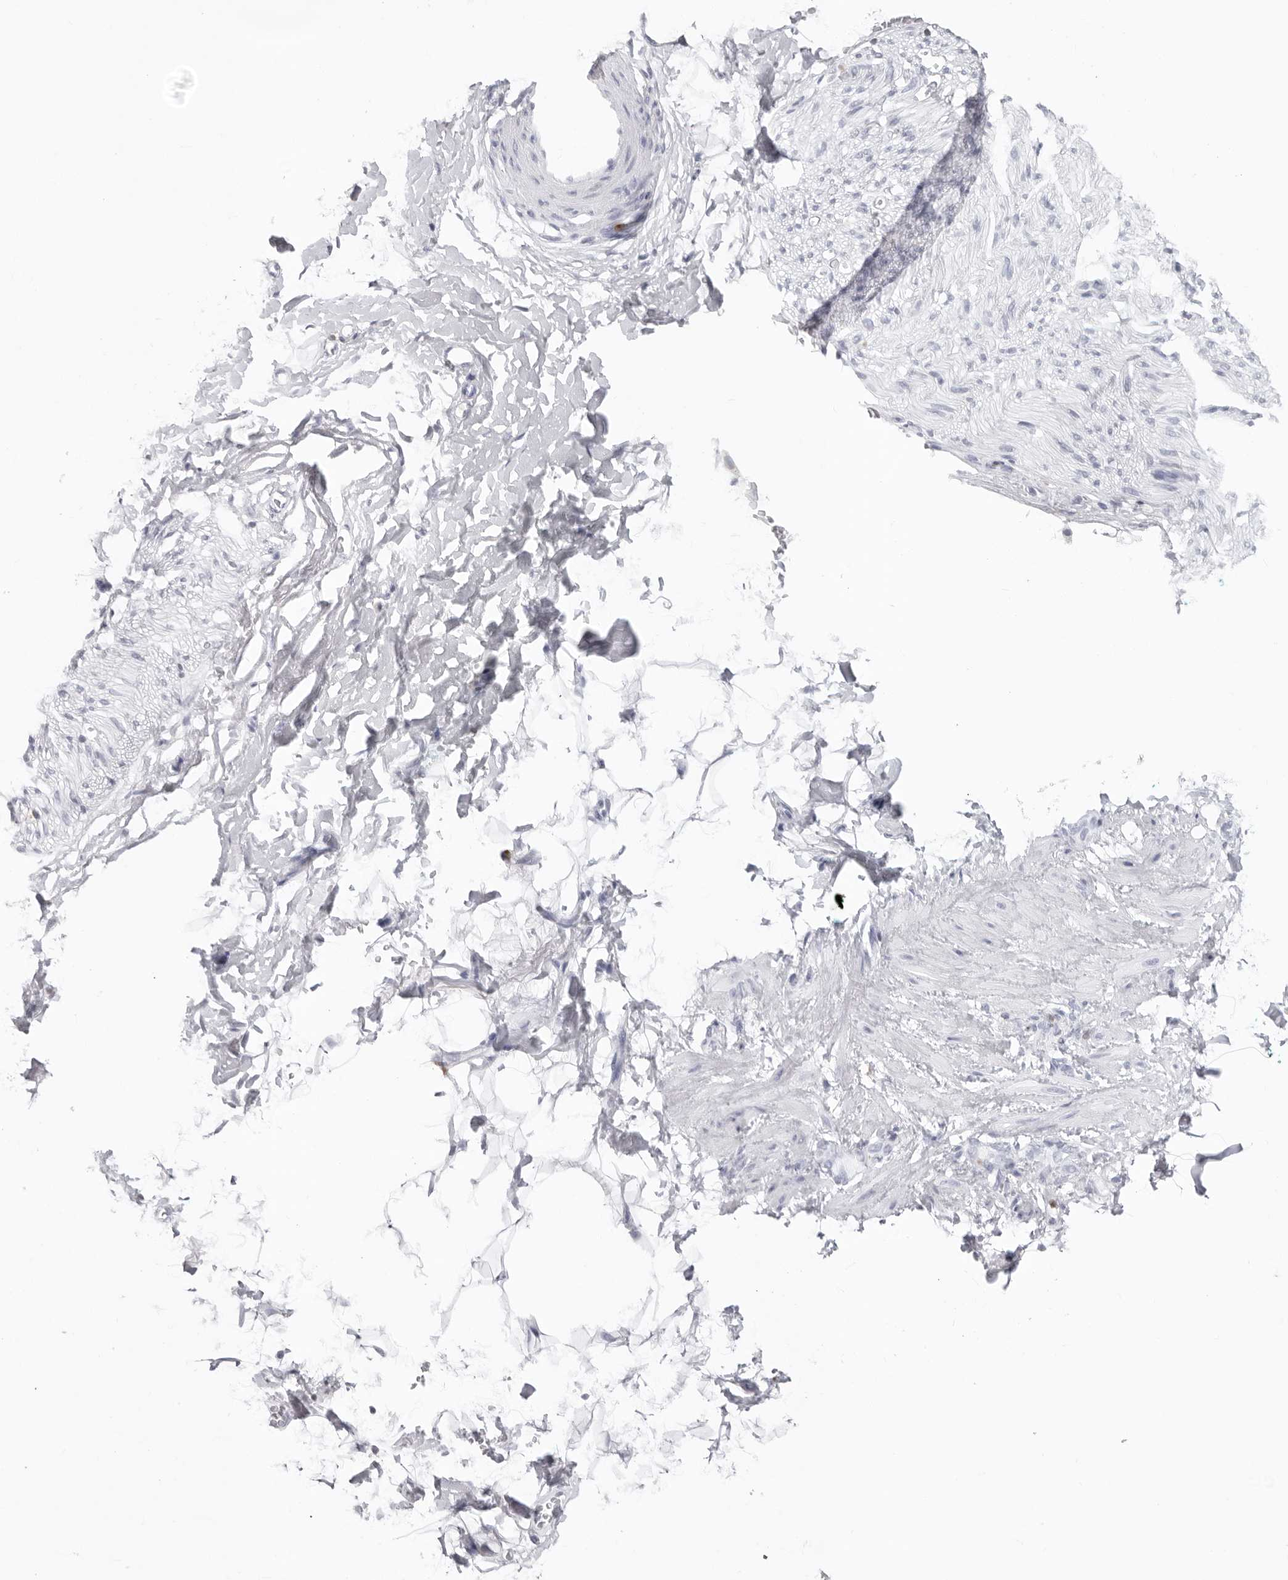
{"staining": {"intensity": "negative", "quantity": "none", "location": "none"}, "tissue": "adipose tissue", "cell_type": "Adipocytes", "image_type": "normal", "snomed": [{"axis": "morphology", "description": "Normal tissue, NOS"}, {"axis": "morphology", "description": "Adenocarcinoma, NOS"}, {"axis": "topography", "description": "Pancreas"}, {"axis": "topography", "description": "Peripheral nerve tissue"}], "caption": "Protein analysis of normal adipose tissue reveals no significant expression in adipocytes.", "gene": "FMNL1", "patient": {"sex": "male", "age": 59}}